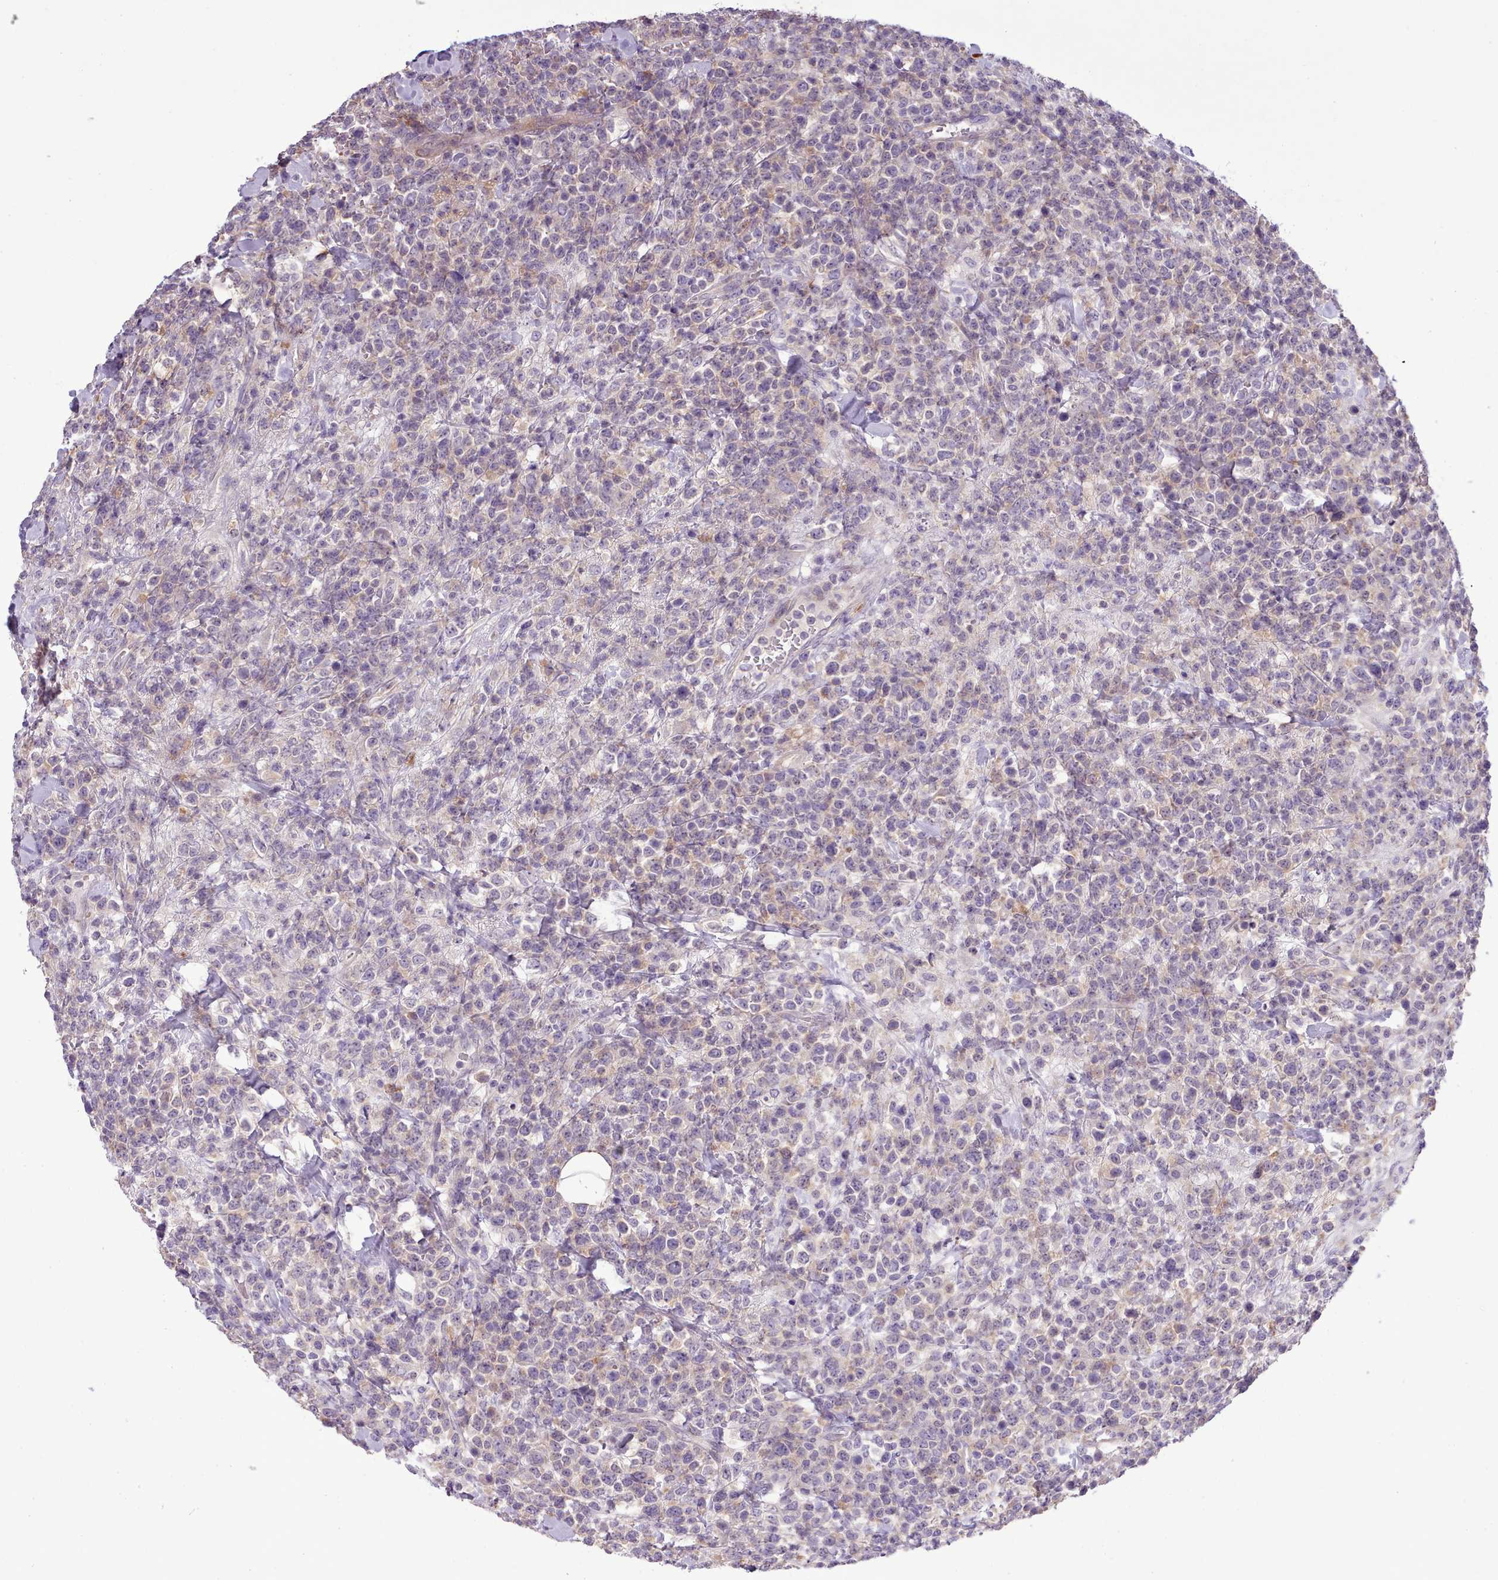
{"staining": {"intensity": "negative", "quantity": "none", "location": "none"}, "tissue": "lymphoma", "cell_type": "Tumor cells", "image_type": "cancer", "snomed": [{"axis": "morphology", "description": "Malignant lymphoma, non-Hodgkin's type, High grade"}, {"axis": "topography", "description": "Colon"}], "caption": "Immunohistochemical staining of malignant lymphoma, non-Hodgkin's type (high-grade) displays no significant positivity in tumor cells.", "gene": "SETX", "patient": {"sex": "female", "age": 53}}